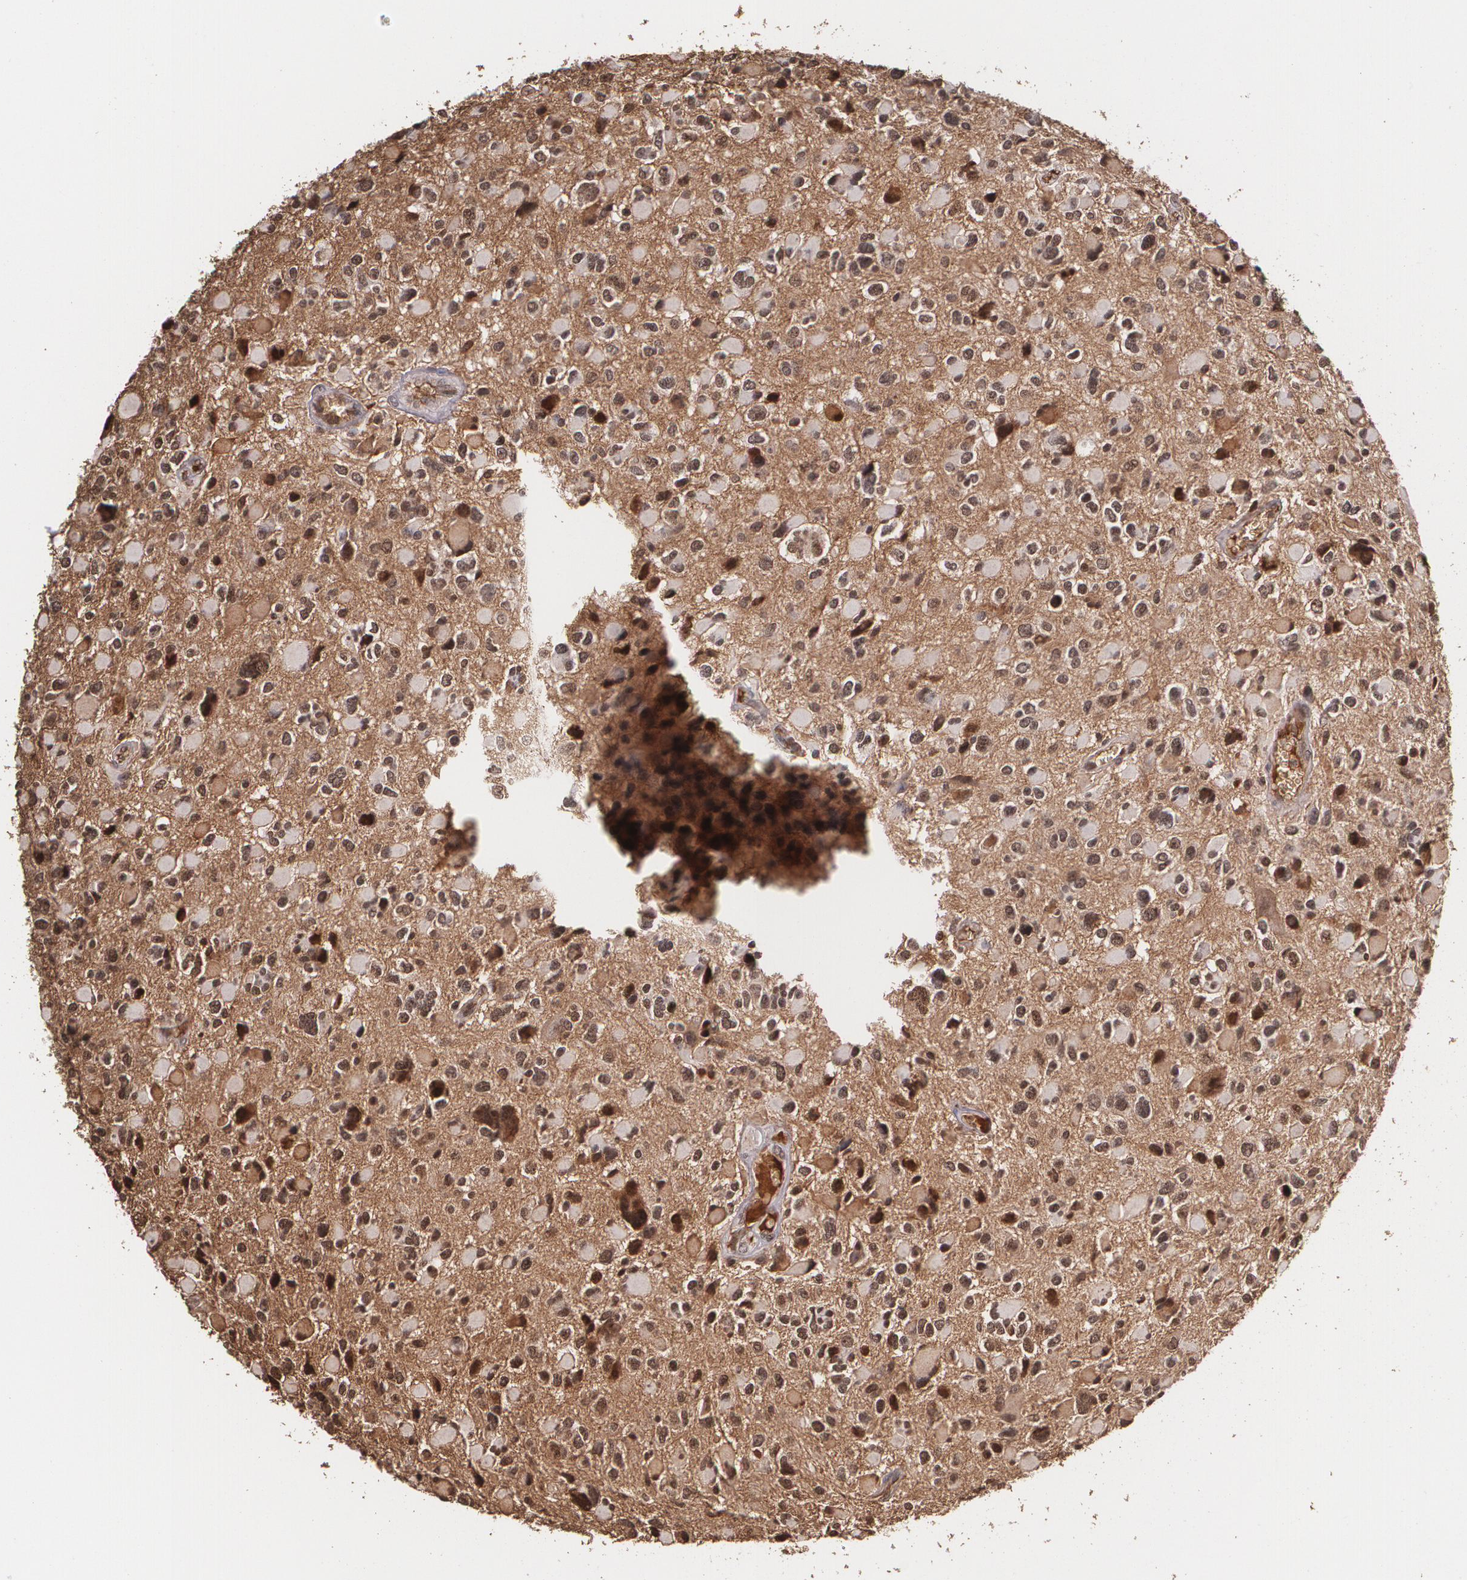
{"staining": {"intensity": "strong", "quantity": ">75%", "location": "cytoplasmic/membranous"}, "tissue": "glioma", "cell_type": "Tumor cells", "image_type": "cancer", "snomed": [{"axis": "morphology", "description": "Glioma, malignant, High grade"}, {"axis": "topography", "description": "Brain"}], "caption": "Strong cytoplasmic/membranous staining is present in approximately >75% of tumor cells in glioma. (DAB IHC, brown staining for protein, blue staining for nuclei).", "gene": "PTS", "patient": {"sex": "female", "age": 37}}